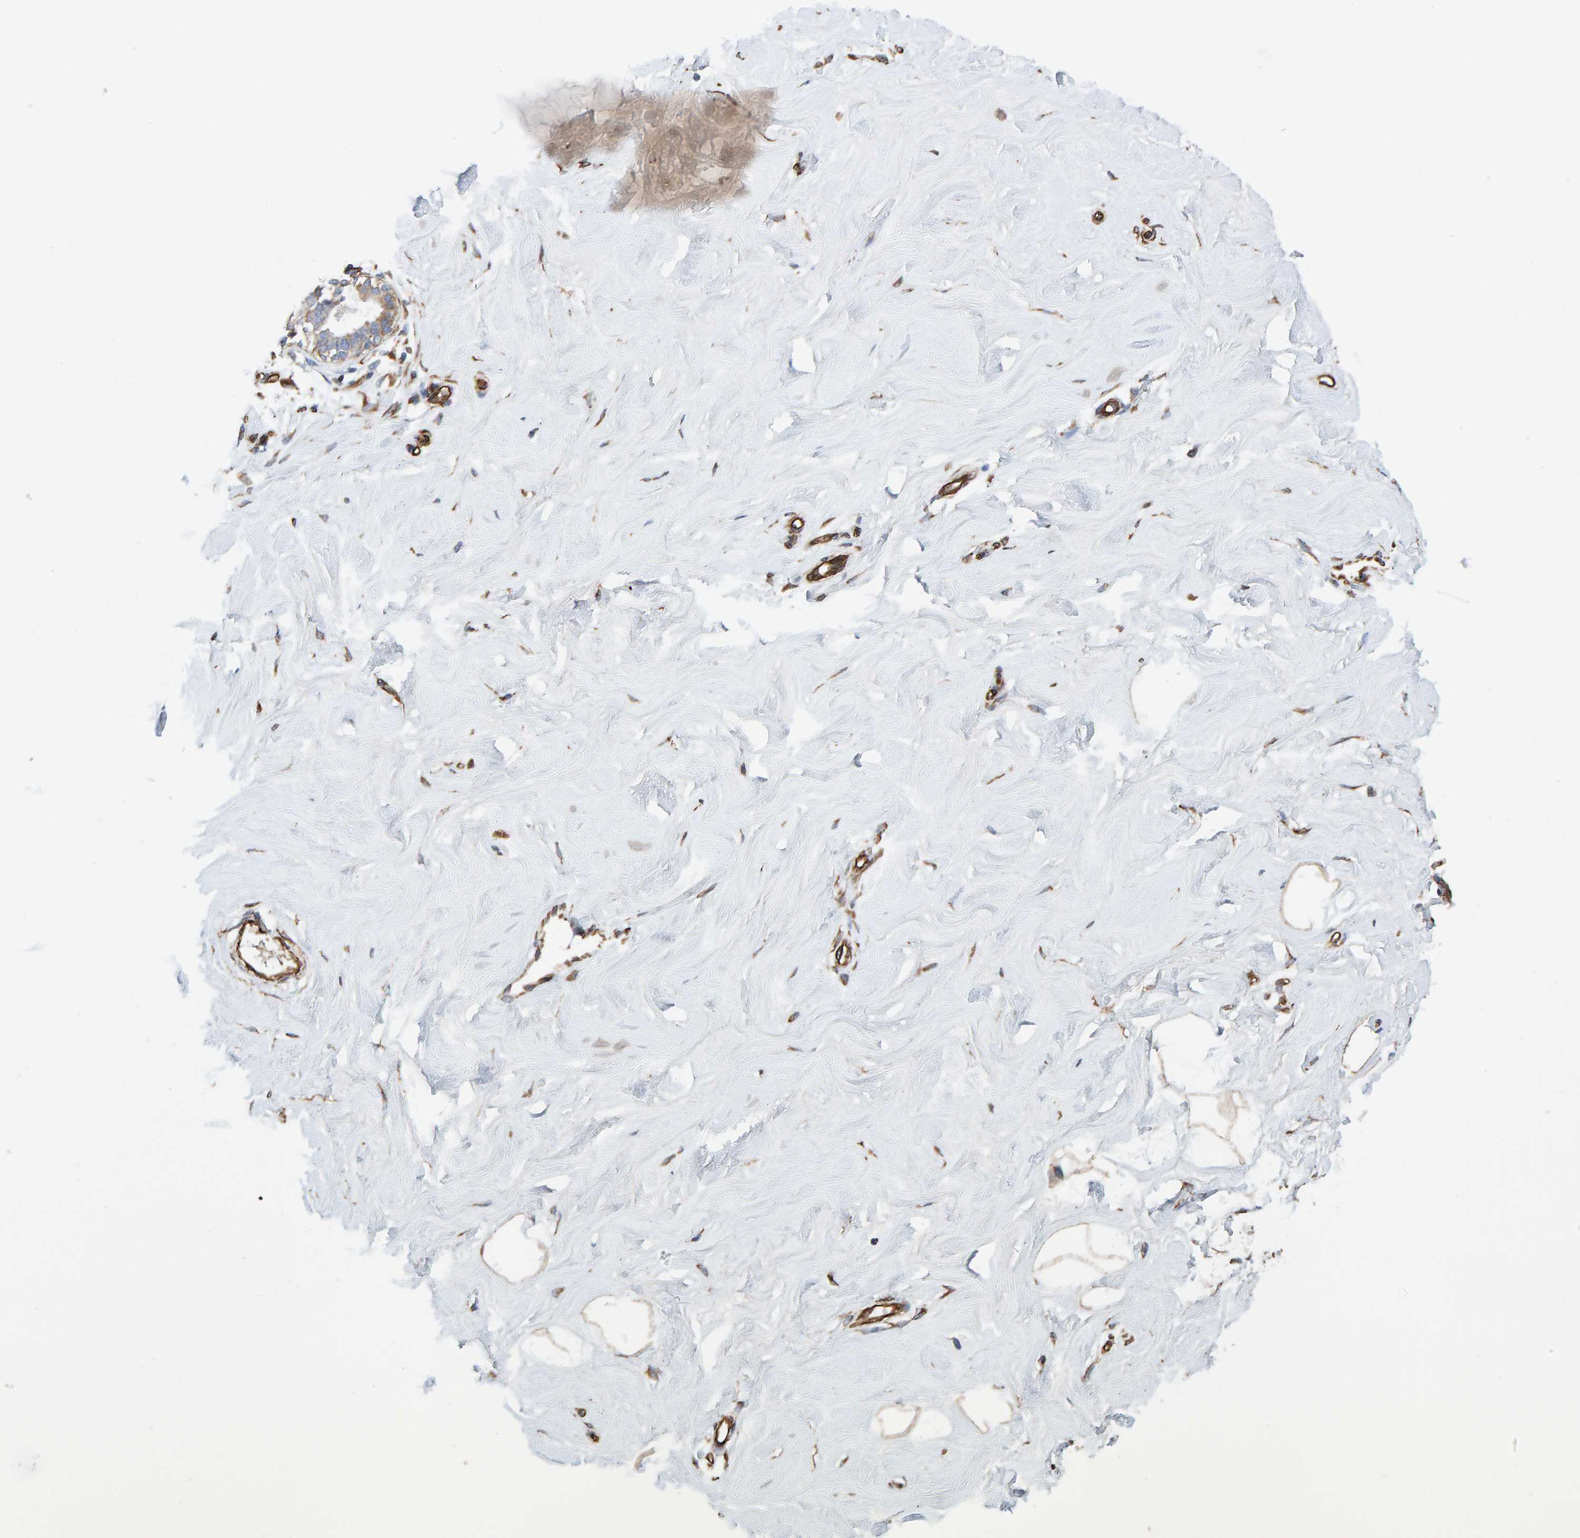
{"staining": {"intensity": "moderate", "quantity": ">75%", "location": "cytoplasmic/membranous"}, "tissue": "breast", "cell_type": "Adipocytes", "image_type": "normal", "snomed": [{"axis": "morphology", "description": "Normal tissue, NOS"}, {"axis": "topography", "description": "Breast"}], "caption": "Brown immunohistochemical staining in normal human breast displays moderate cytoplasmic/membranous expression in approximately >75% of adipocytes. Nuclei are stained in blue.", "gene": "ZNF347", "patient": {"sex": "female", "age": 23}}